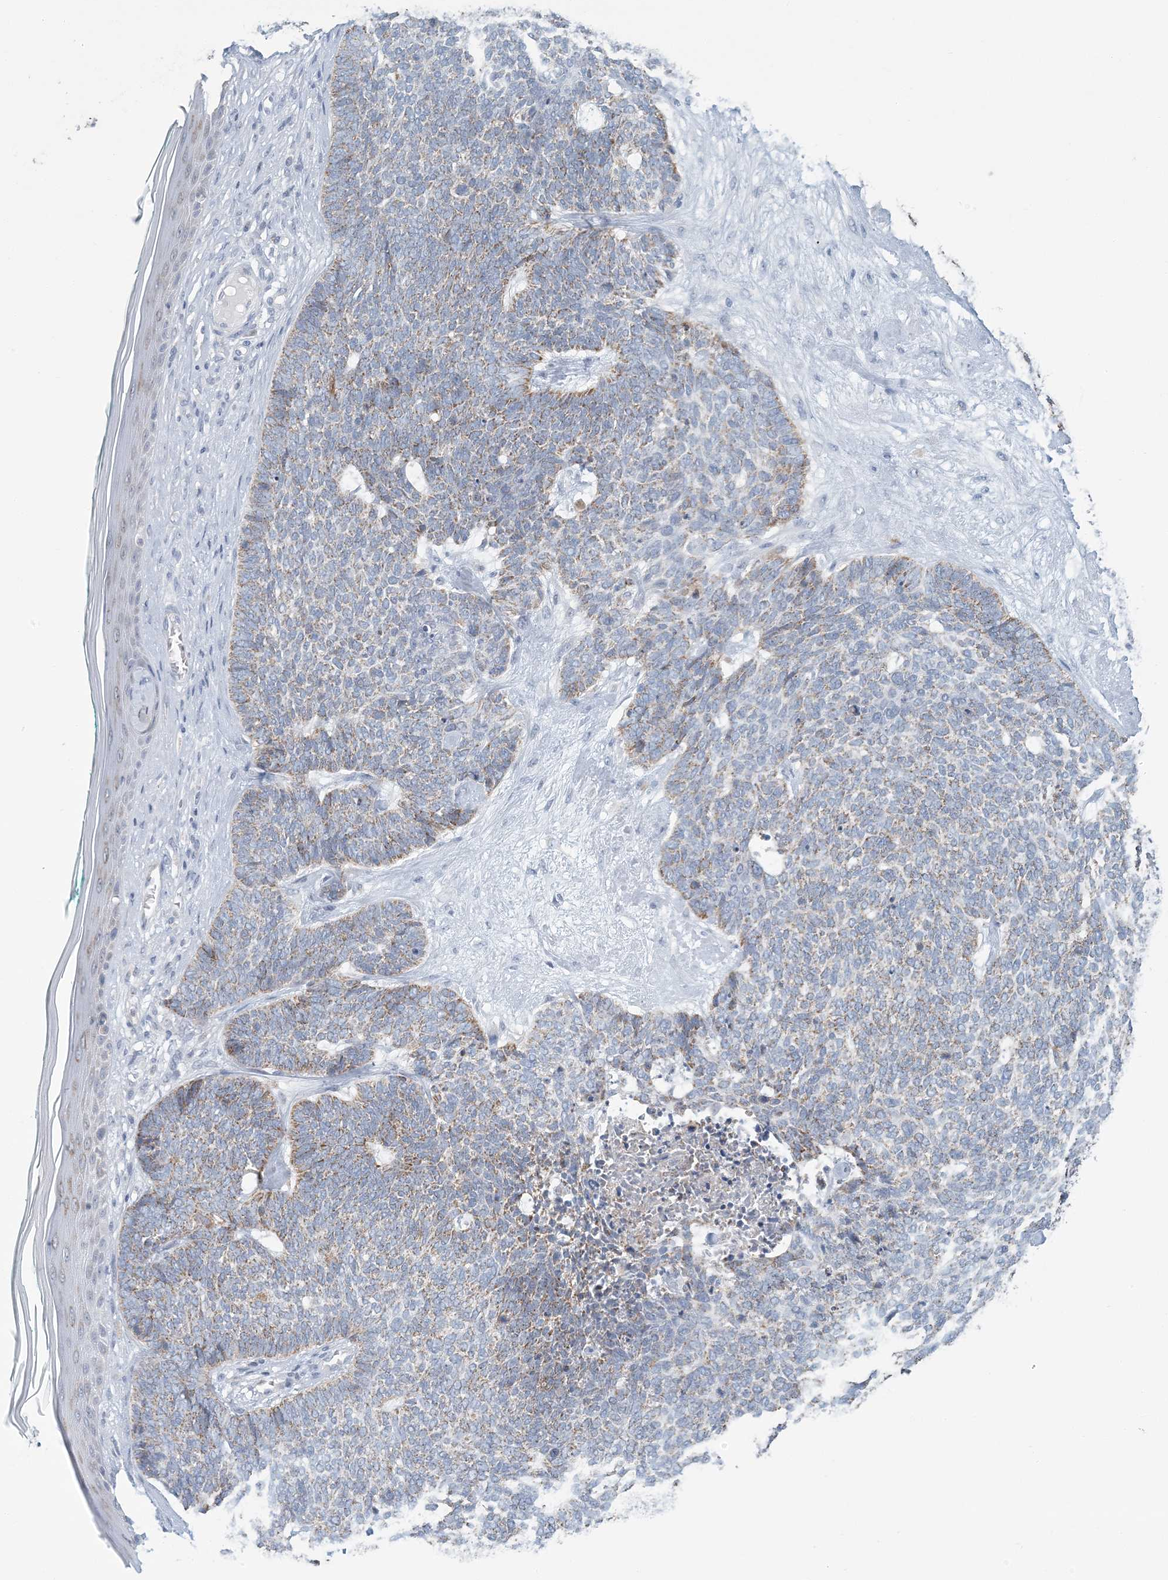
{"staining": {"intensity": "weak", "quantity": "25%-75%", "location": "cytoplasmic/membranous"}, "tissue": "skin cancer", "cell_type": "Tumor cells", "image_type": "cancer", "snomed": [{"axis": "morphology", "description": "Basal cell carcinoma"}, {"axis": "topography", "description": "Skin"}], "caption": "Immunohistochemistry staining of skin basal cell carcinoma, which reveals low levels of weak cytoplasmic/membranous expression in approximately 25%-75% of tumor cells indicating weak cytoplasmic/membranous protein expression. The staining was performed using DAB (brown) for protein detection and nuclei were counterstained in hematoxylin (blue).", "gene": "BDH1", "patient": {"sex": "female", "age": 84}}